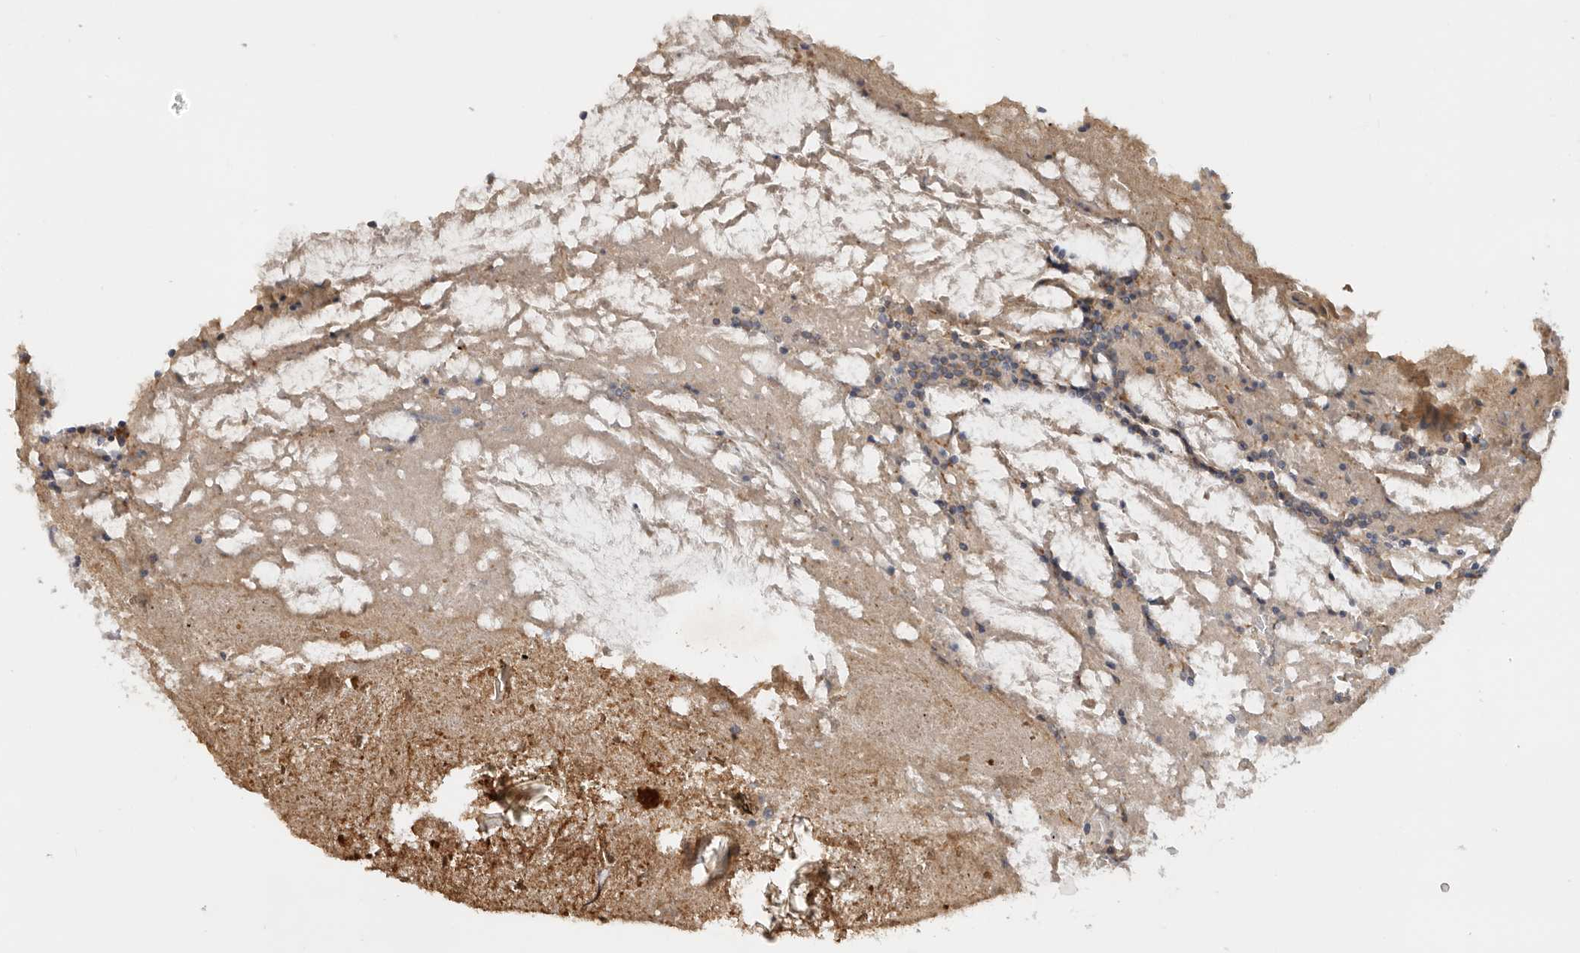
{"staining": {"intensity": "moderate", "quantity": ">75%", "location": "cytoplasmic/membranous"}, "tissue": "appendix", "cell_type": "Glandular cells", "image_type": "normal", "snomed": [{"axis": "morphology", "description": "Normal tissue, NOS"}, {"axis": "topography", "description": "Appendix"}], "caption": "Immunohistochemical staining of unremarkable human appendix demonstrates moderate cytoplasmic/membranous protein positivity in about >75% of glandular cells. (DAB IHC, brown staining for protein, blue staining for nuclei).", "gene": "PPP1R42", "patient": {"sex": "female", "age": 17}}